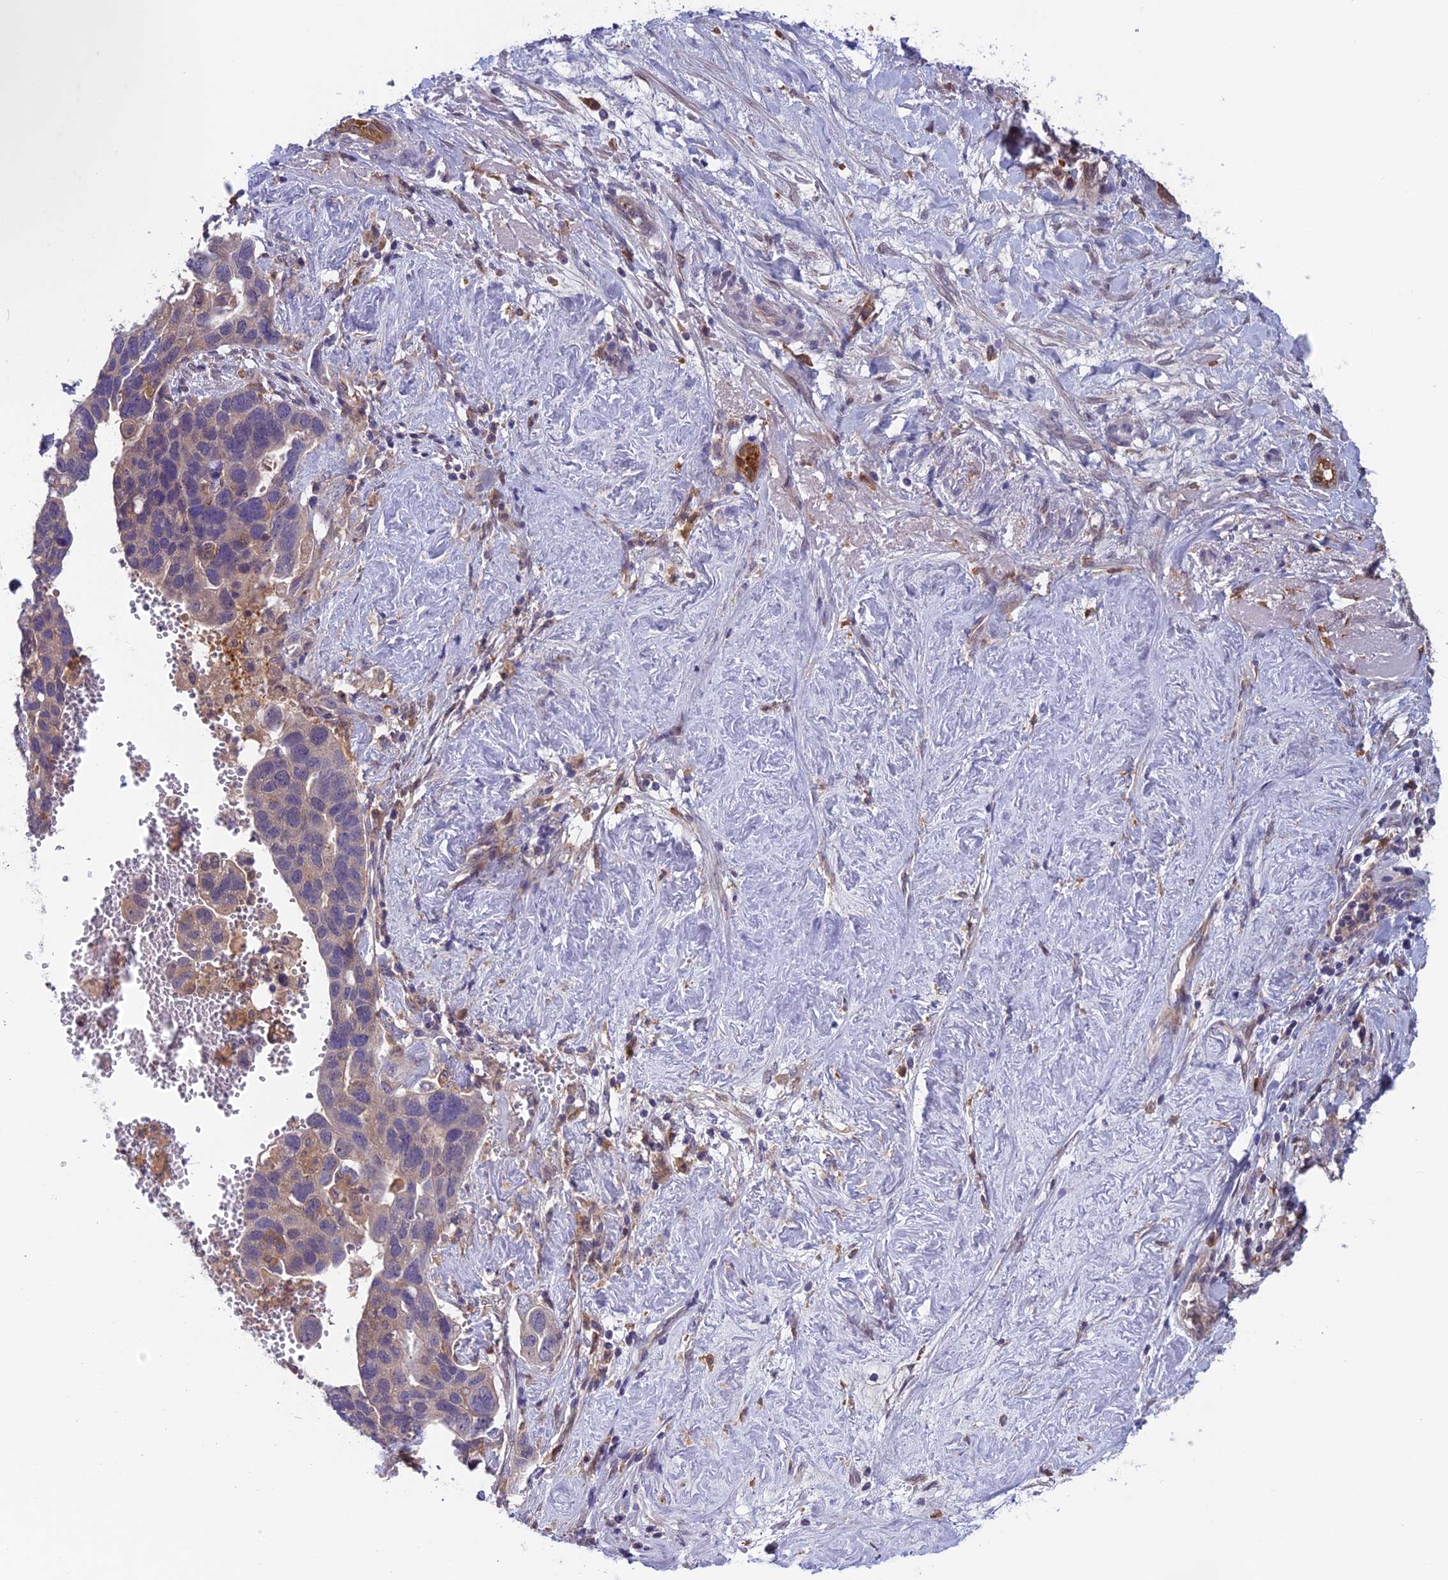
{"staining": {"intensity": "weak", "quantity": "25%-75%", "location": "cytoplasmic/membranous"}, "tissue": "ovarian cancer", "cell_type": "Tumor cells", "image_type": "cancer", "snomed": [{"axis": "morphology", "description": "Cystadenocarcinoma, serous, NOS"}, {"axis": "topography", "description": "Ovary"}], "caption": "A brown stain highlights weak cytoplasmic/membranous staining of a protein in human ovarian cancer (serous cystadenocarcinoma) tumor cells.", "gene": "MAST2", "patient": {"sex": "female", "age": 54}}